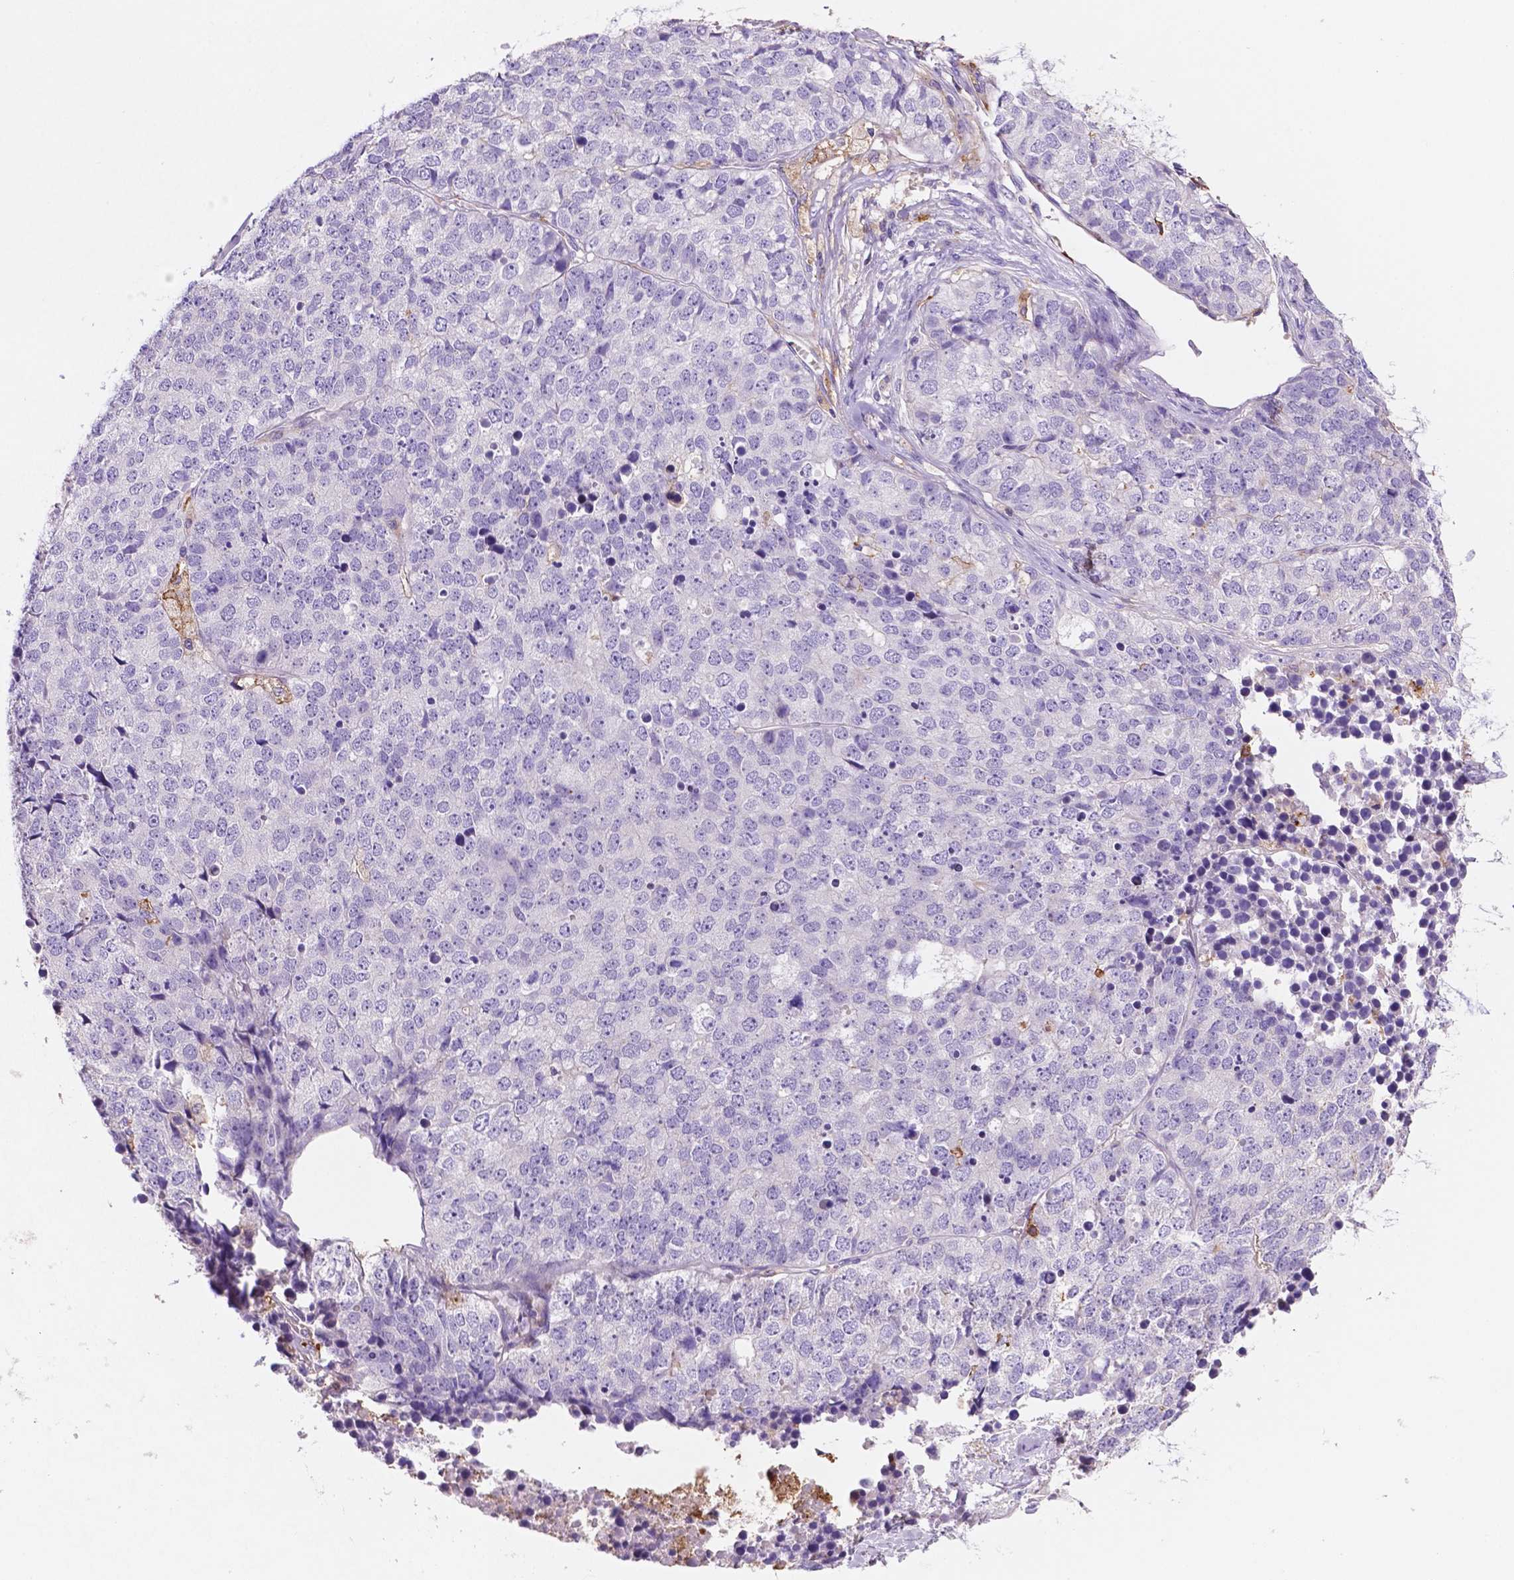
{"staining": {"intensity": "negative", "quantity": "none", "location": "none"}, "tissue": "stomach cancer", "cell_type": "Tumor cells", "image_type": "cancer", "snomed": [{"axis": "morphology", "description": "Adenocarcinoma, NOS"}, {"axis": "topography", "description": "Stomach"}], "caption": "IHC histopathology image of neoplastic tissue: human stomach cancer stained with DAB displays no significant protein positivity in tumor cells. The staining is performed using DAB brown chromogen with nuclei counter-stained in using hematoxylin.", "gene": "MKRN2OS", "patient": {"sex": "male", "age": 69}}